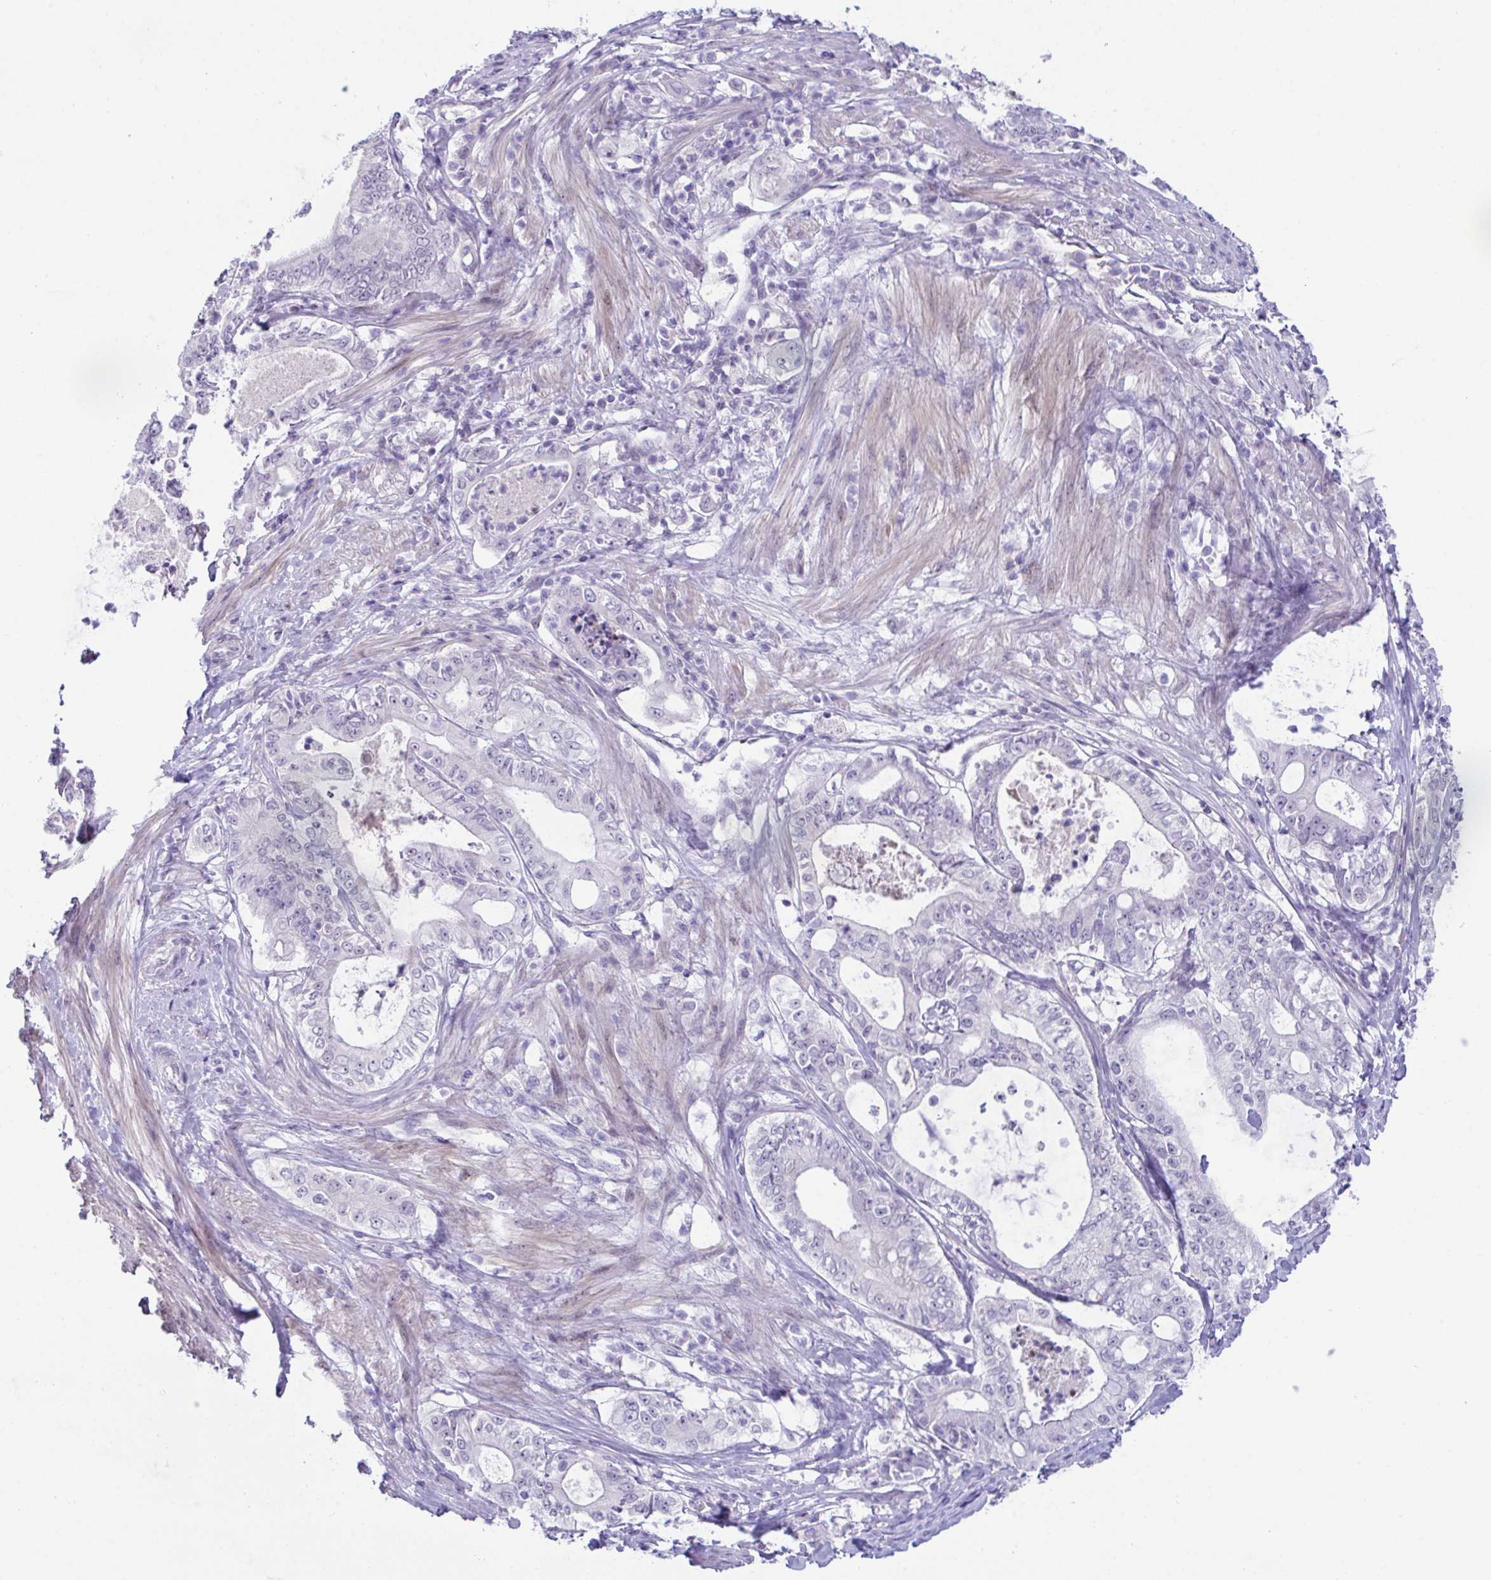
{"staining": {"intensity": "negative", "quantity": "none", "location": "none"}, "tissue": "pancreatic cancer", "cell_type": "Tumor cells", "image_type": "cancer", "snomed": [{"axis": "morphology", "description": "Adenocarcinoma, NOS"}, {"axis": "topography", "description": "Pancreas"}], "caption": "An image of human pancreatic adenocarcinoma is negative for staining in tumor cells.", "gene": "USP35", "patient": {"sex": "male", "age": 71}}